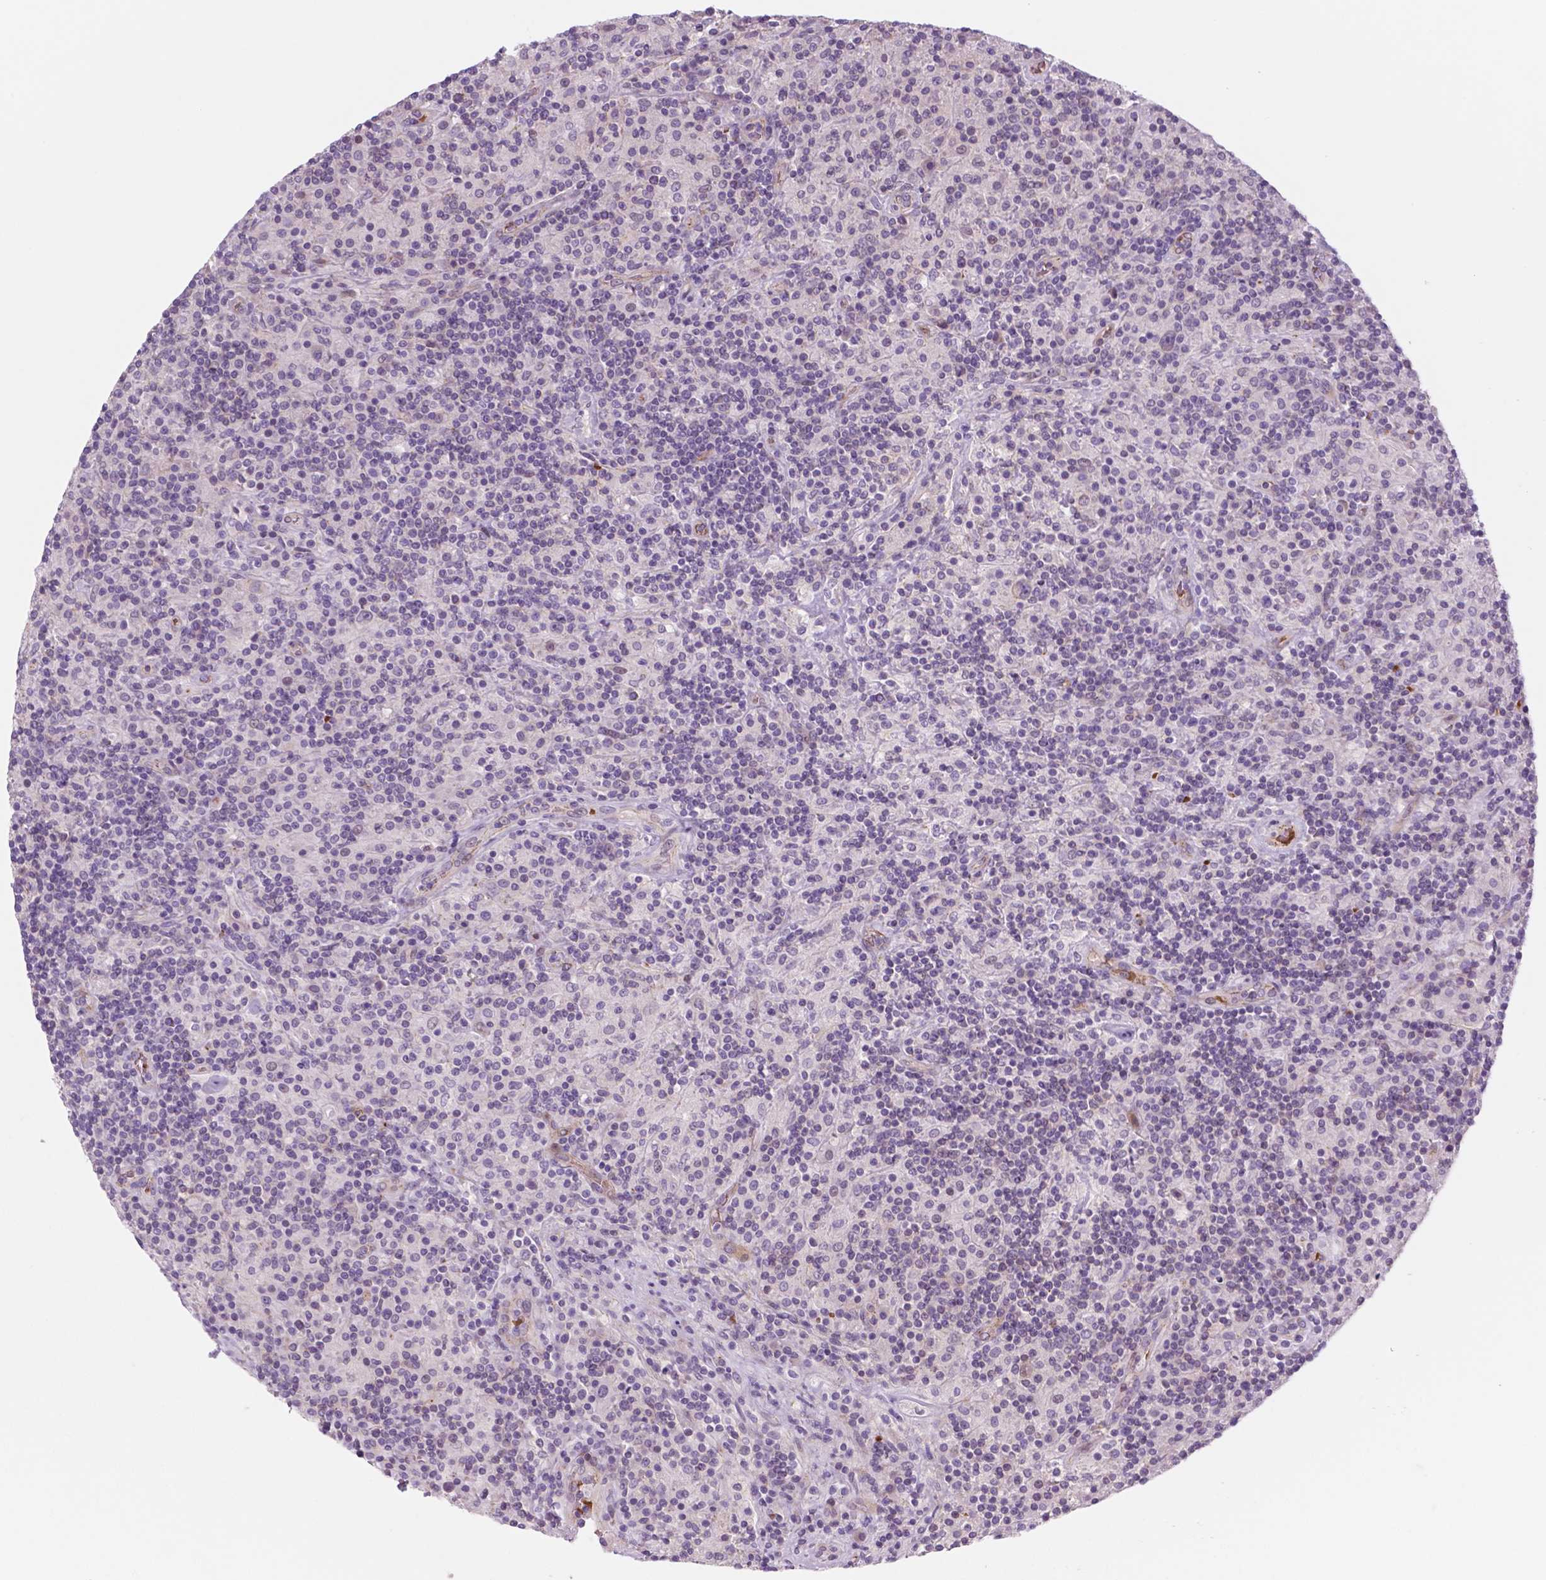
{"staining": {"intensity": "negative", "quantity": "none", "location": "none"}, "tissue": "lymphoma", "cell_type": "Tumor cells", "image_type": "cancer", "snomed": [{"axis": "morphology", "description": "Hodgkin's disease, NOS"}, {"axis": "topography", "description": "Lymph node"}], "caption": "There is no significant positivity in tumor cells of lymphoma.", "gene": "RND3", "patient": {"sex": "male", "age": 70}}